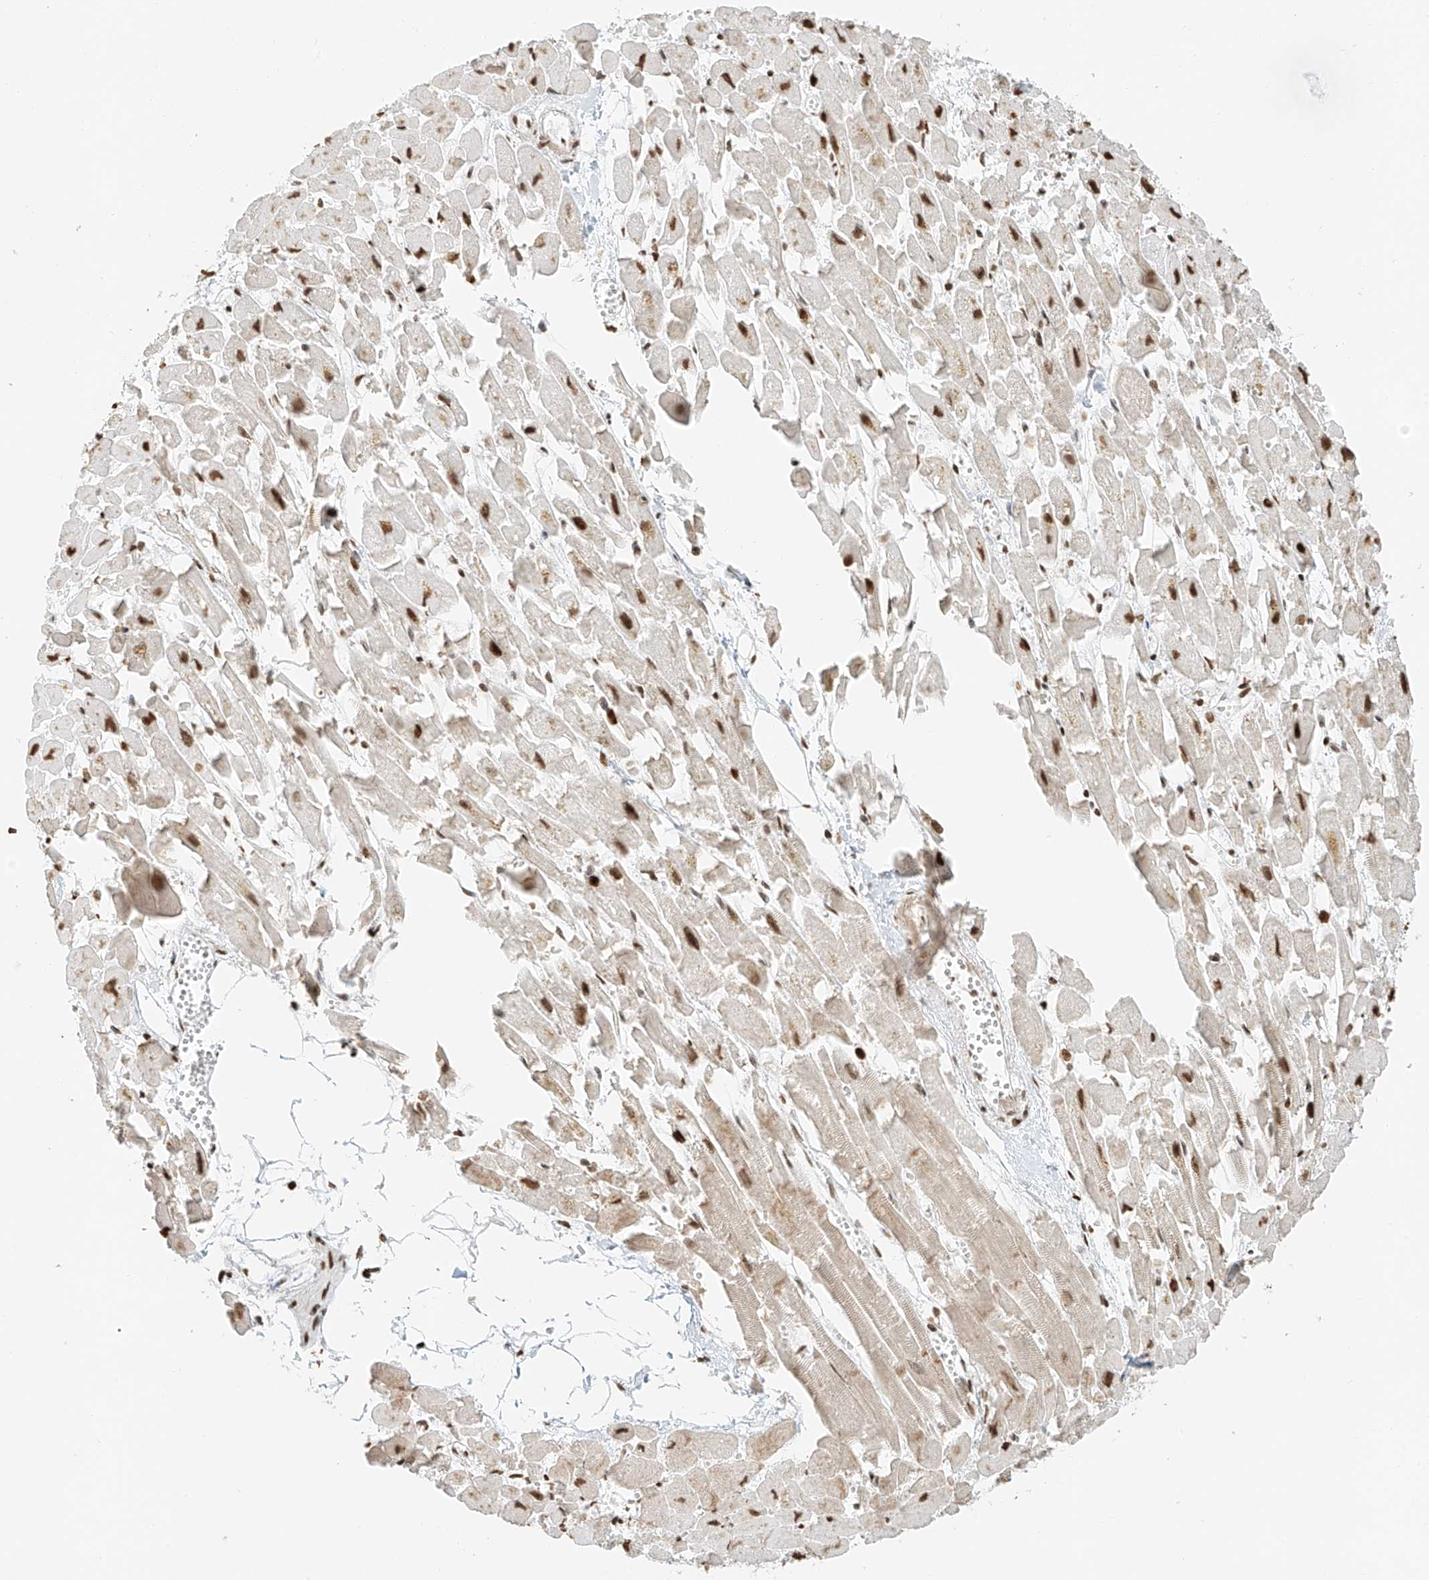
{"staining": {"intensity": "moderate", "quantity": ">75%", "location": "nuclear"}, "tissue": "heart muscle", "cell_type": "Cardiomyocytes", "image_type": "normal", "snomed": [{"axis": "morphology", "description": "Normal tissue, NOS"}, {"axis": "topography", "description": "Heart"}], "caption": "Immunohistochemistry (DAB) staining of normal human heart muscle exhibits moderate nuclear protein staining in about >75% of cardiomyocytes. Immunohistochemistry (ihc) stains the protein of interest in brown and the nuclei are stained blue.", "gene": "C17orf58", "patient": {"sex": "female", "age": 64}}